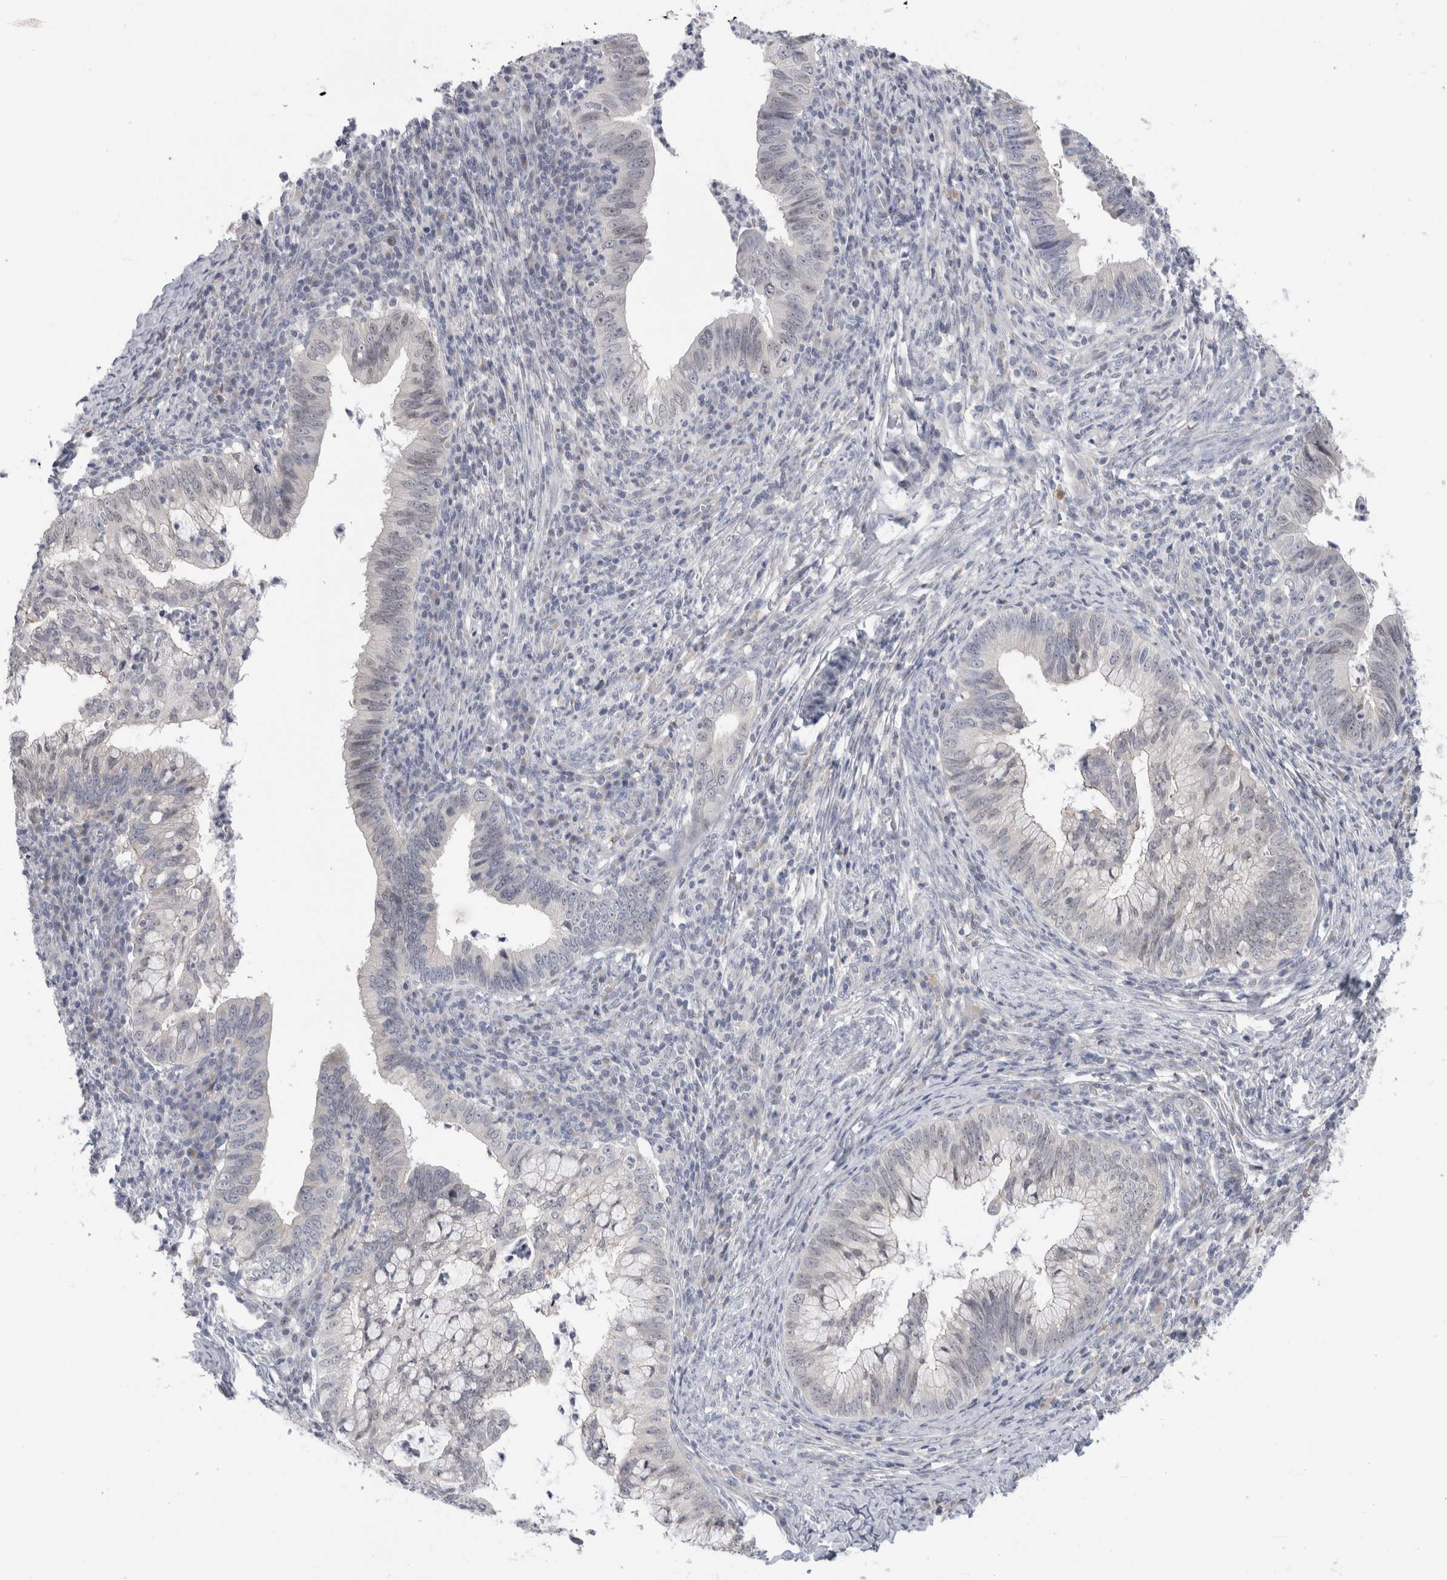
{"staining": {"intensity": "negative", "quantity": "none", "location": "none"}, "tissue": "cervical cancer", "cell_type": "Tumor cells", "image_type": "cancer", "snomed": [{"axis": "morphology", "description": "Adenocarcinoma, NOS"}, {"axis": "topography", "description": "Cervix"}], "caption": "Tumor cells show no significant positivity in cervical cancer.", "gene": "SYTL5", "patient": {"sex": "female", "age": 36}}